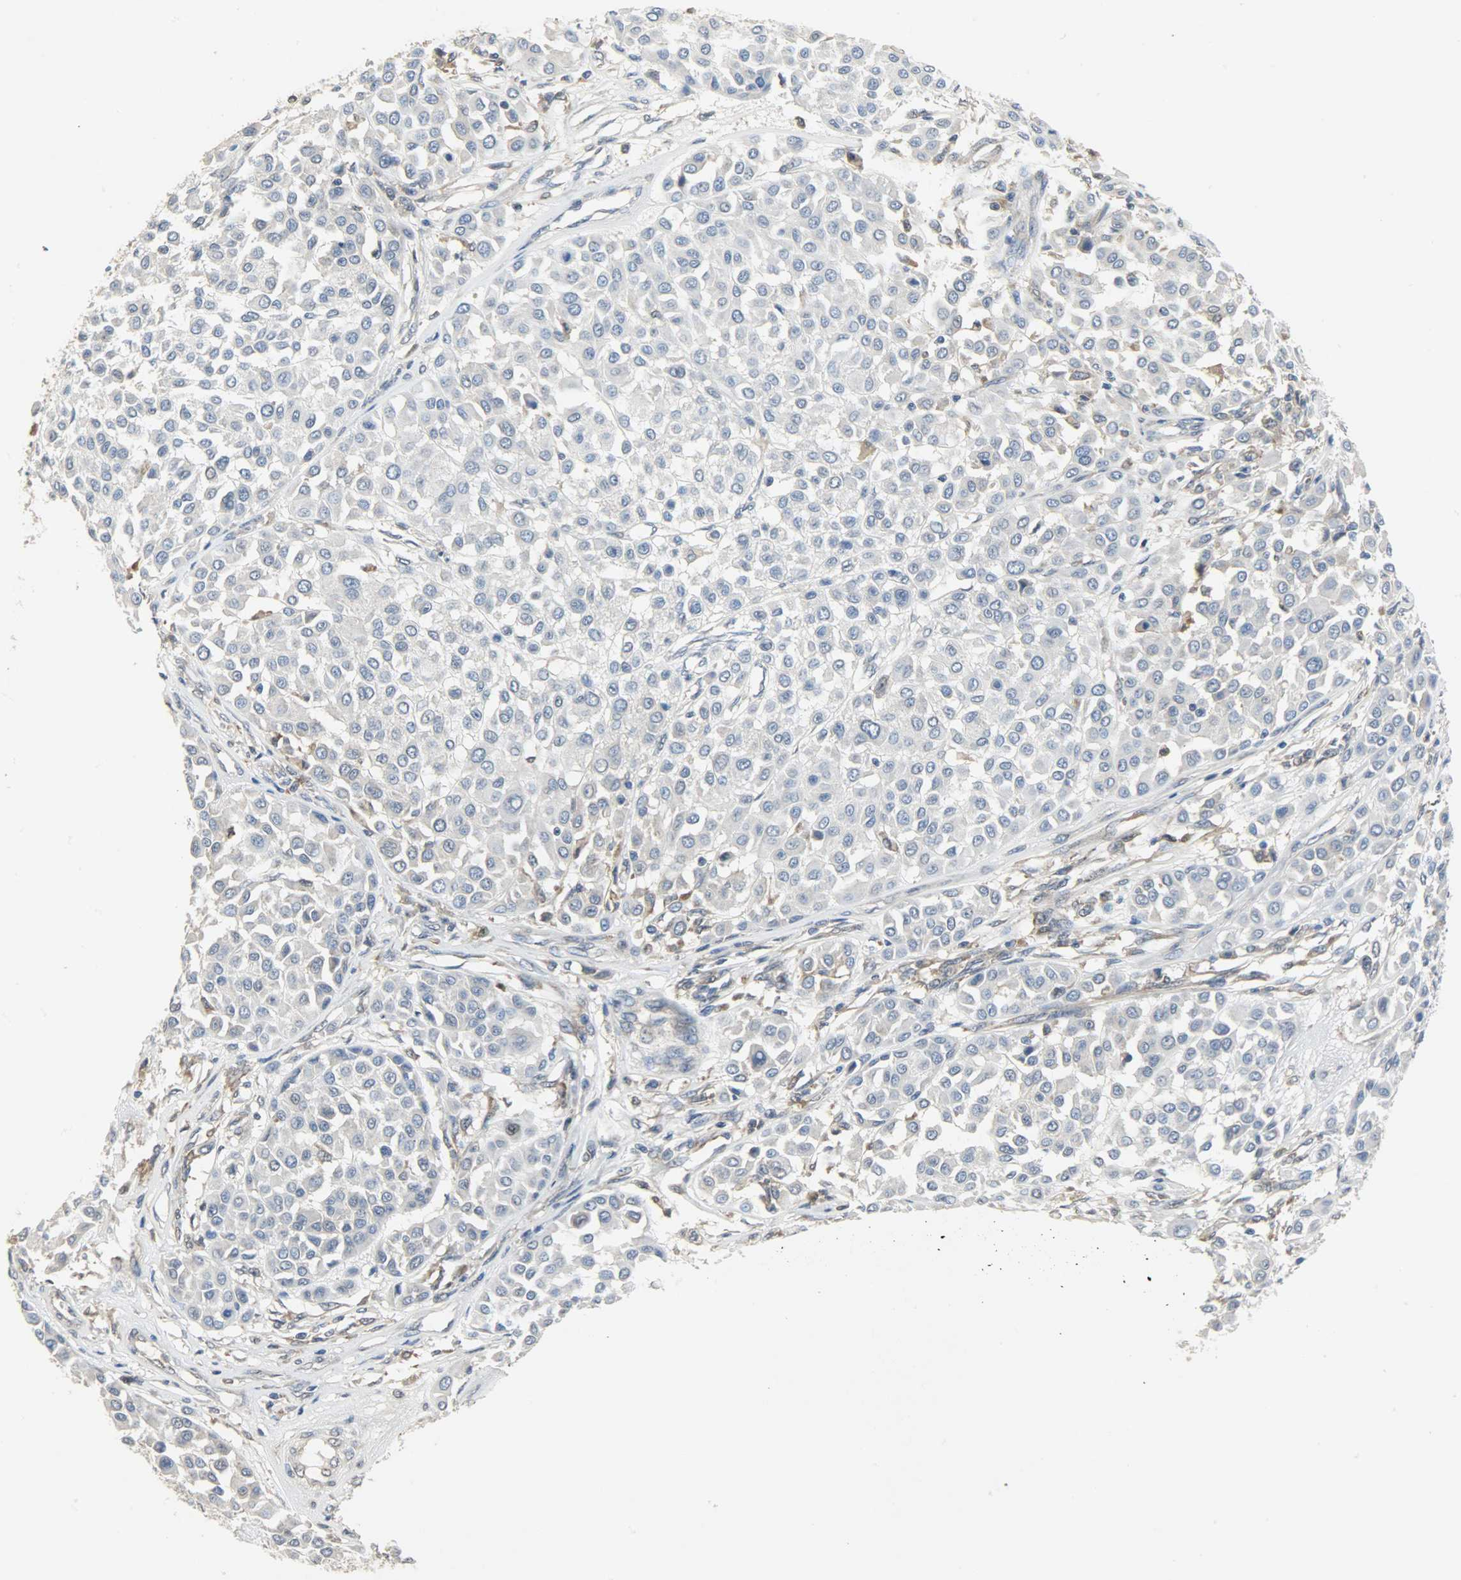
{"staining": {"intensity": "negative", "quantity": "none", "location": "none"}, "tissue": "melanoma", "cell_type": "Tumor cells", "image_type": "cancer", "snomed": [{"axis": "morphology", "description": "Malignant melanoma, Metastatic site"}, {"axis": "topography", "description": "Soft tissue"}], "caption": "Tumor cells are negative for brown protein staining in malignant melanoma (metastatic site).", "gene": "TRIM21", "patient": {"sex": "male", "age": 41}}